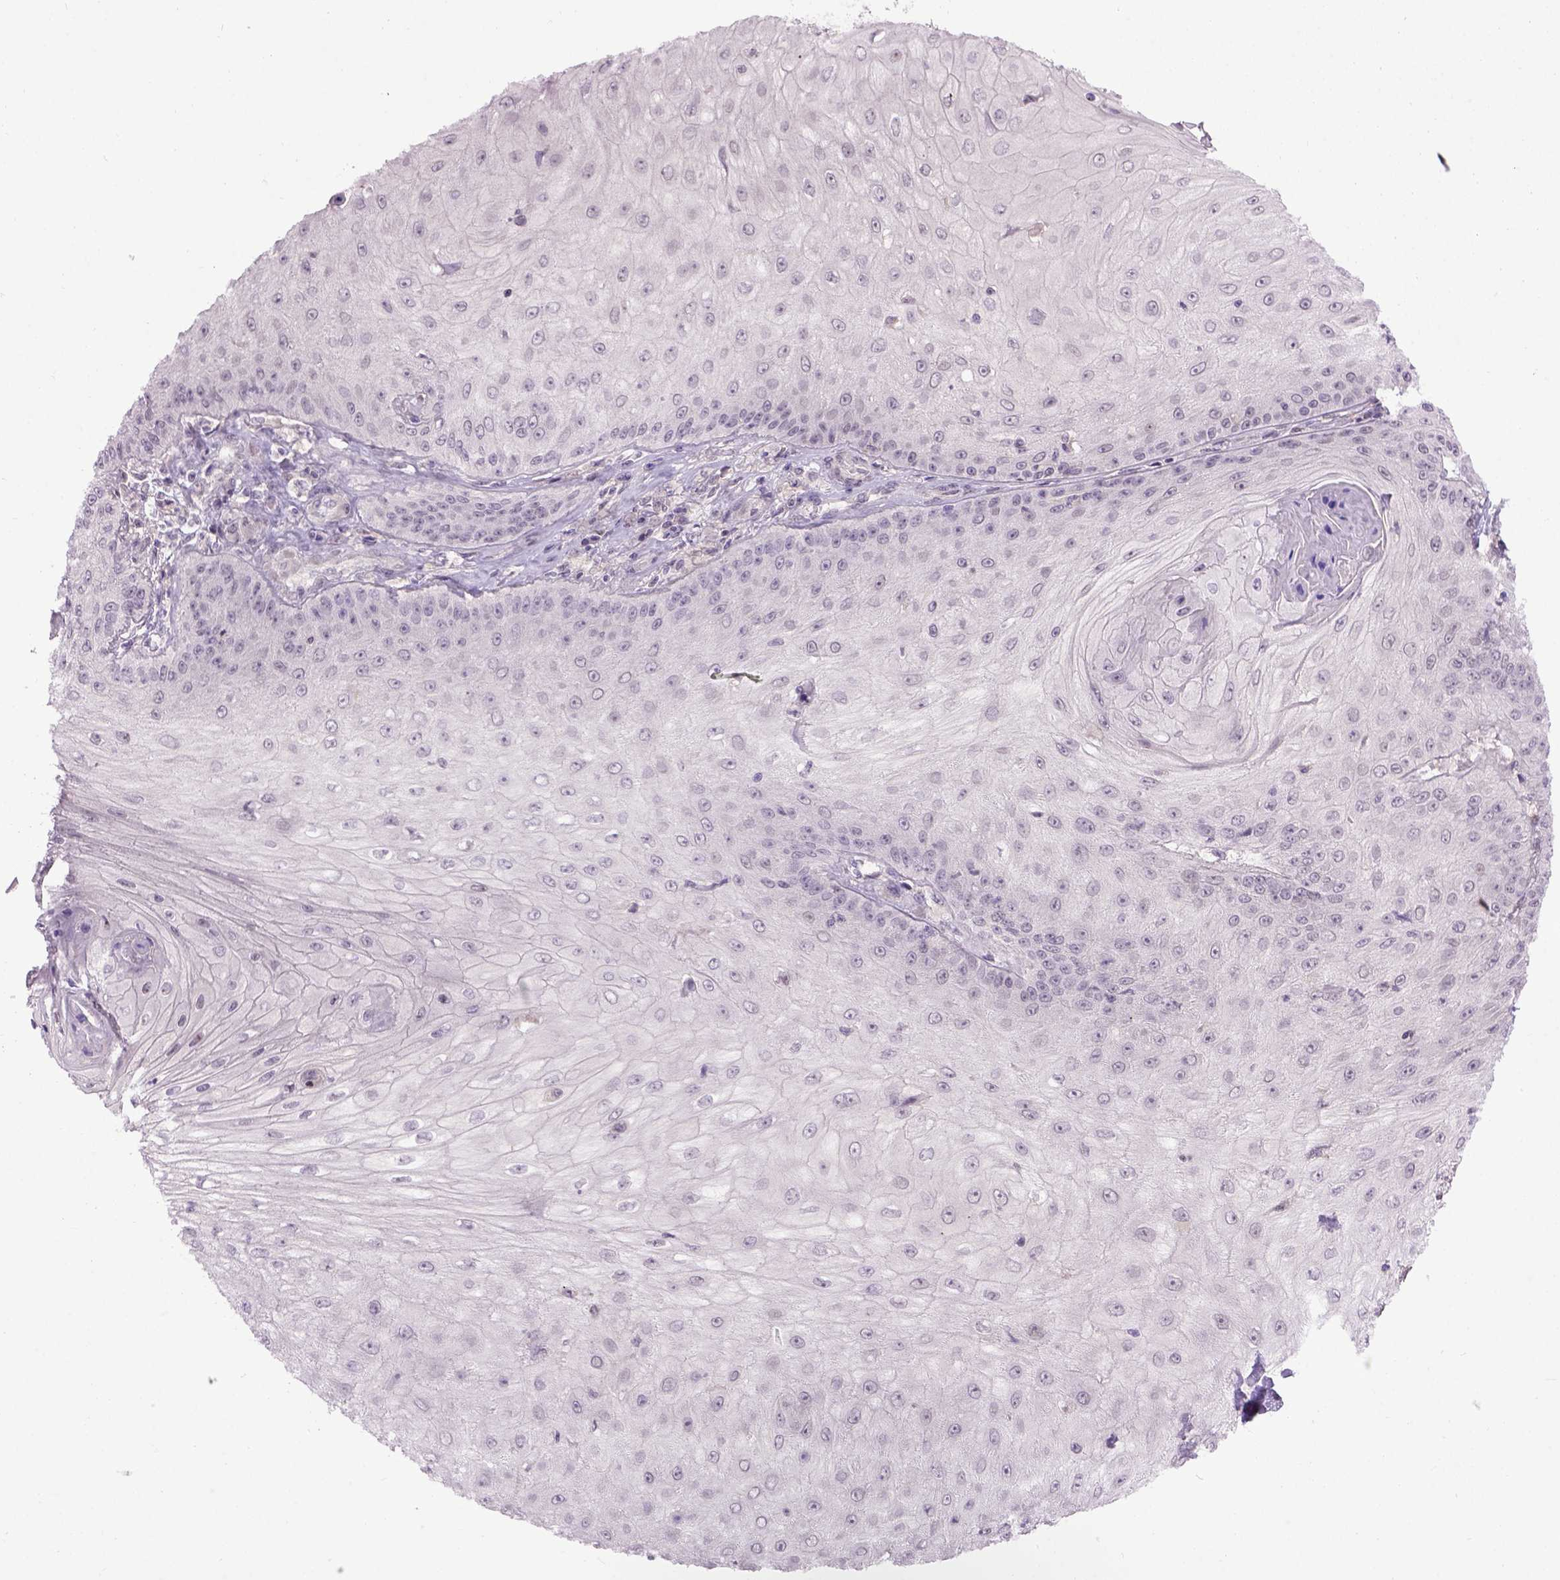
{"staining": {"intensity": "negative", "quantity": "none", "location": "none"}, "tissue": "skin cancer", "cell_type": "Tumor cells", "image_type": "cancer", "snomed": [{"axis": "morphology", "description": "Squamous cell carcinoma, NOS"}, {"axis": "topography", "description": "Skin"}], "caption": "A photomicrograph of squamous cell carcinoma (skin) stained for a protein exhibits no brown staining in tumor cells.", "gene": "RAB43", "patient": {"sex": "male", "age": 70}}